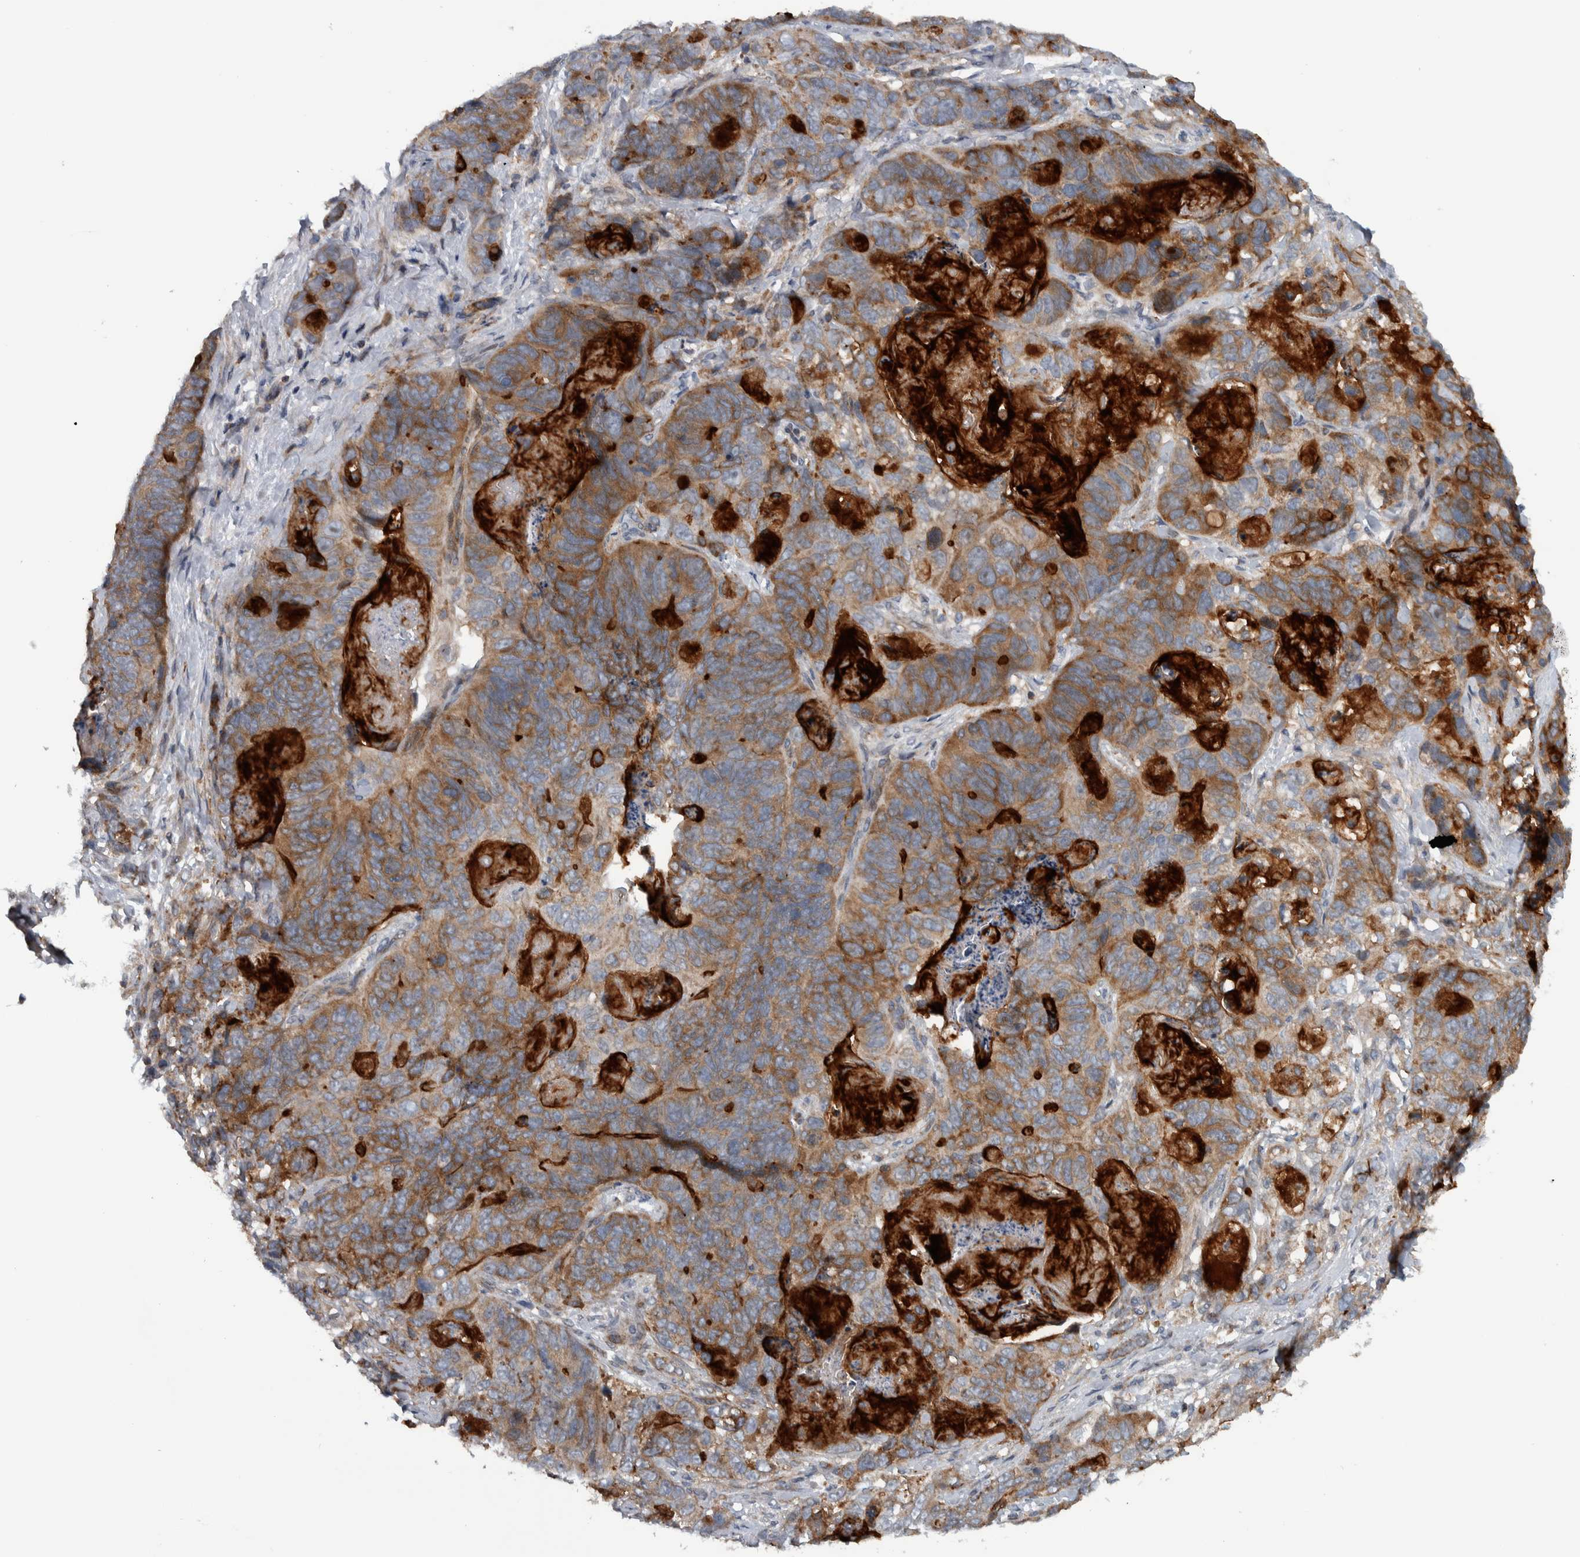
{"staining": {"intensity": "moderate", "quantity": ">75%", "location": "cytoplasmic/membranous"}, "tissue": "stomach cancer", "cell_type": "Tumor cells", "image_type": "cancer", "snomed": [{"axis": "morphology", "description": "Normal tissue, NOS"}, {"axis": "morphology", "description": "Adenocarcinoma, NOS"}, {"axis": "topography", "description": "Stomach"}], "caption": "Adenocarcinoma (stomach) tissue displays moderate cytoplasmic/membranous positivity in about >75% of tumor cells", "gene": "BAIAP2L1", "patient": {"sex": "female", "age": 89}}